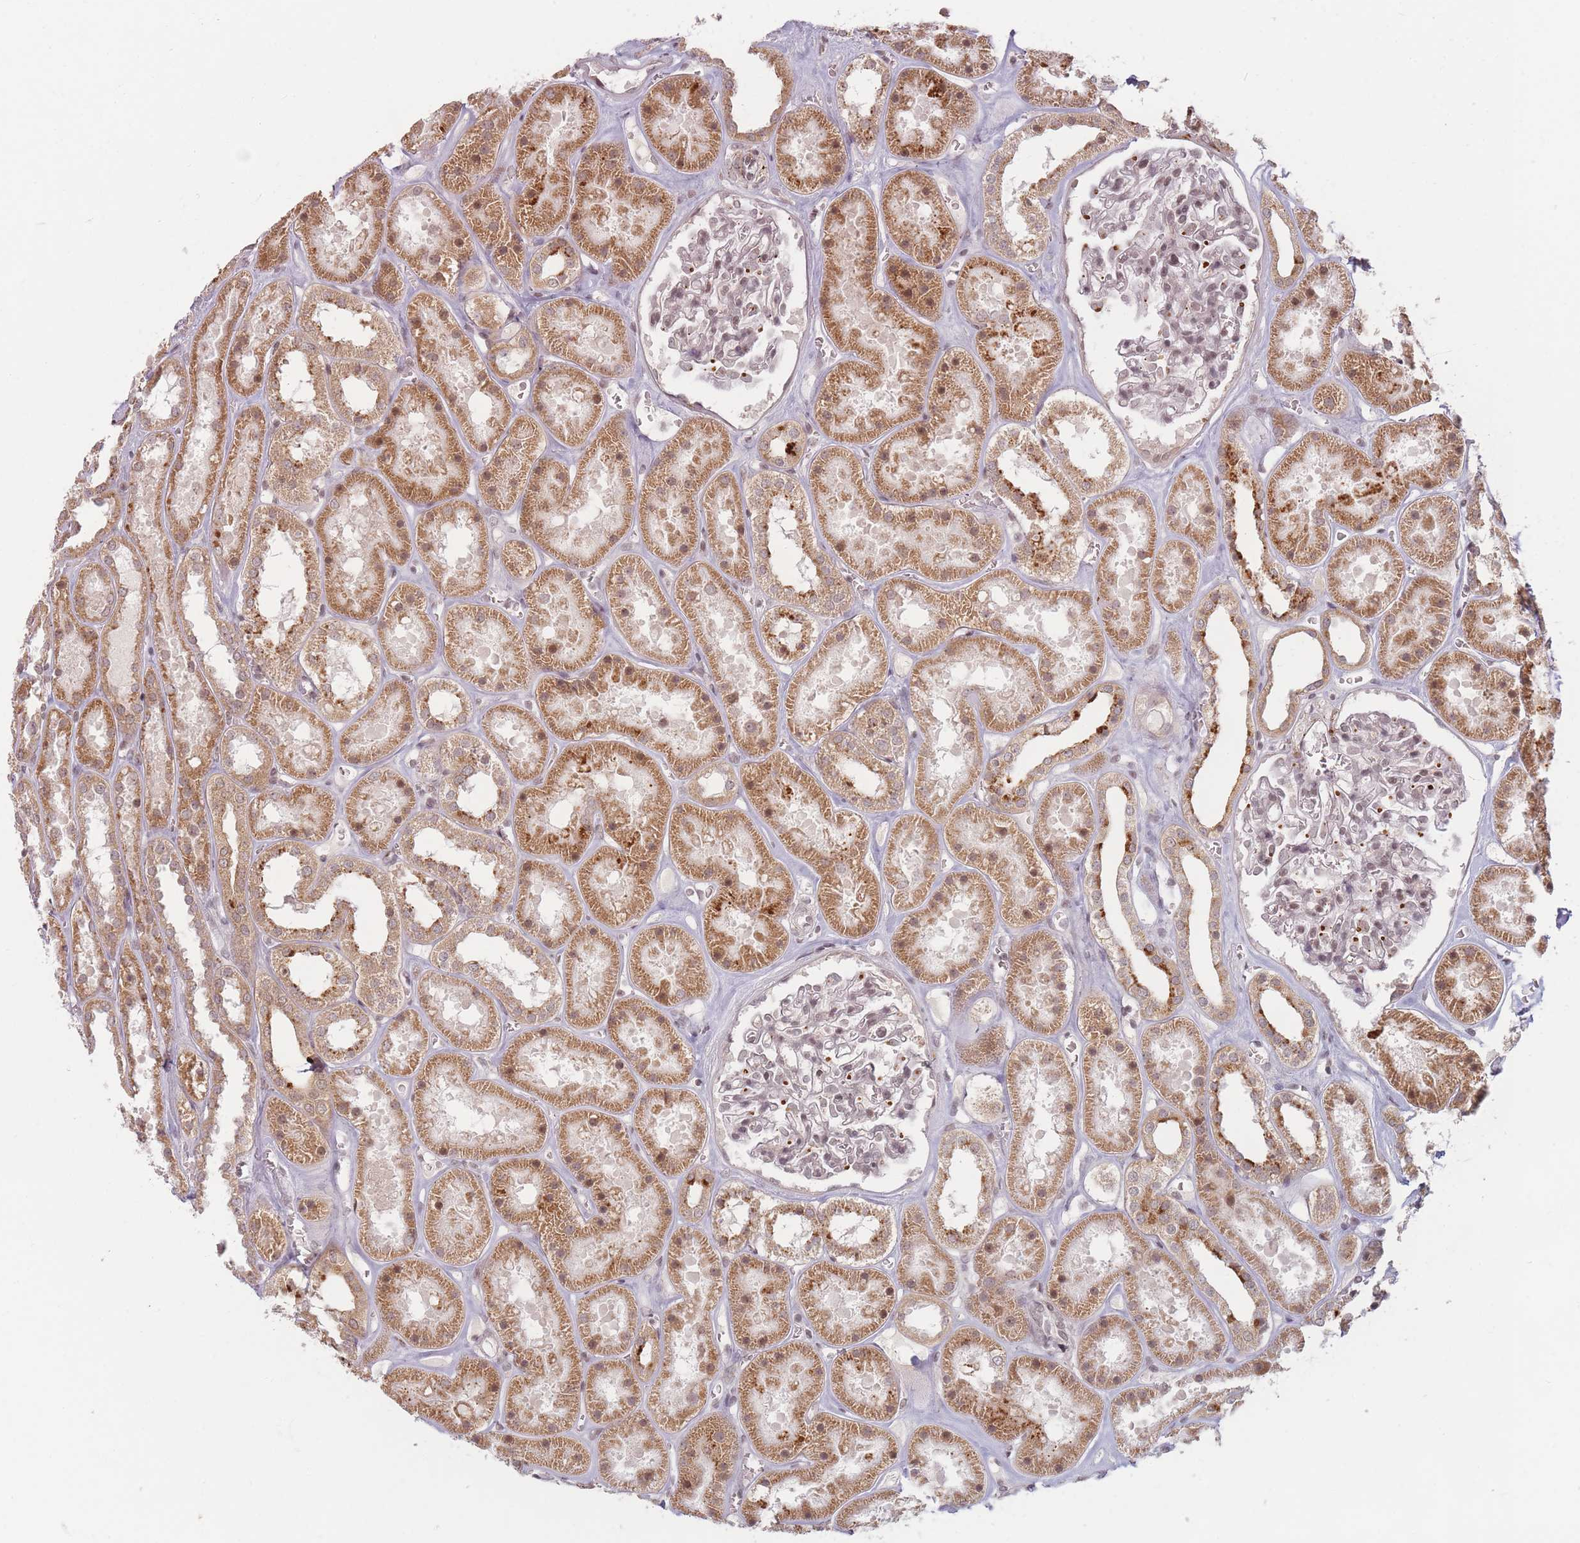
{"staining": {"intensity": "weak", "quantity": "25%-75%", "location": "nuclear"}, "tissue": "kidney", "cell_type": "Cells in glomeruli", "image_type": "normal", "snomed": [{"axis": "morphology", "description": "Normal tissue, NOS"}, {"axis": "topography", "description": "Kidney"}], "caption": "DAB (3,3'-diaminobenzidine) immunohistochemical staining of normal human kidney exhibits weak nuclear protein staining in approximately 25%-75% of cells in glomeruli. Nuclei are stained in blue.", "gene": "SPATA45", "patient": {"sex": "female", "age": 41}}